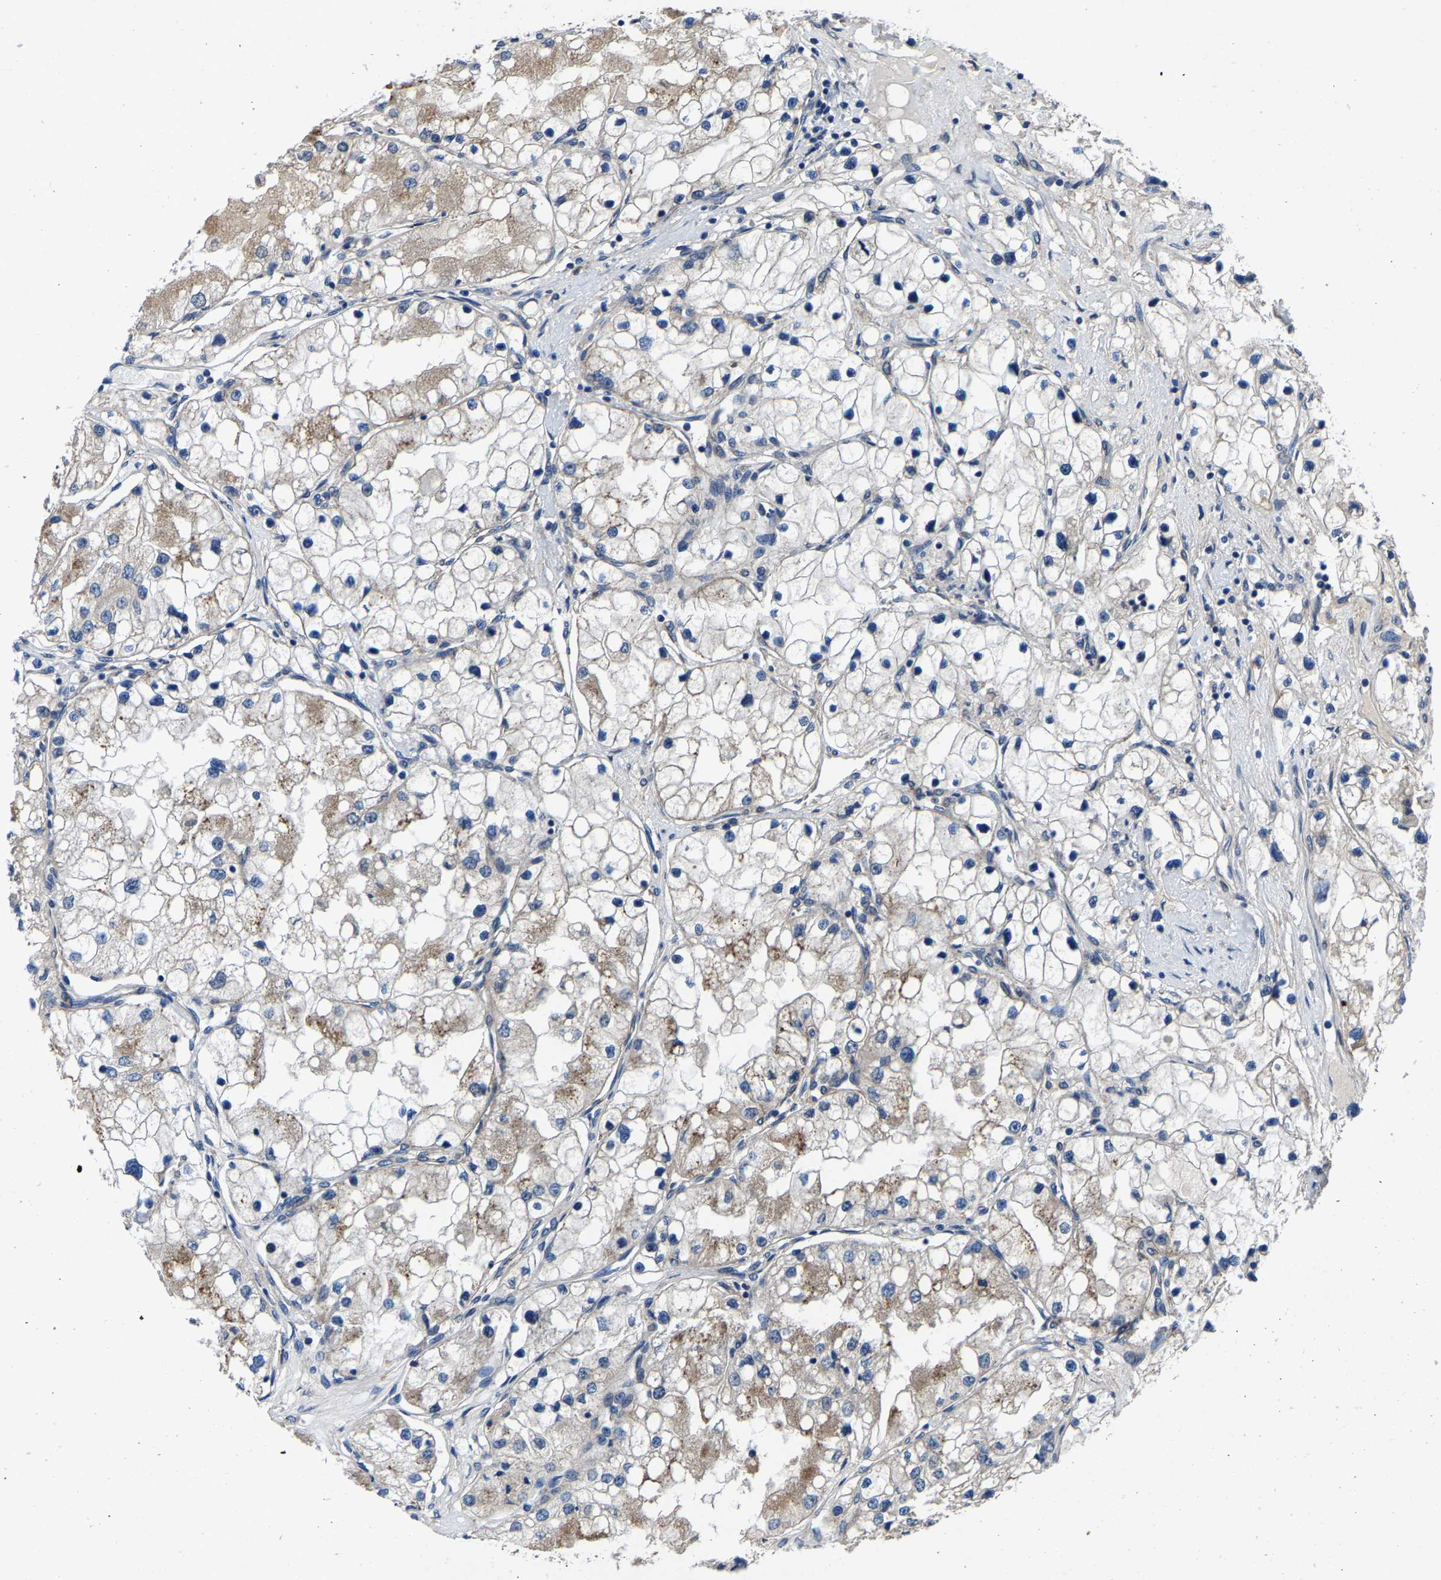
{"staining": {"intensity": "weak", "quantity": "25%-75%", "location": "cytoplasmic/membranous"}, "tissue": "renal cancer", "cell_type": "Tumor cells", "image_type": "cancer", "snomed": [{"axis": "morphology", "description": "Adenocarcinoma, NOS"}, {"axis": "topography", "description": "Kidney"}], "caption": "This is a photomicrograph of IHC staining of renal cancer, which shows weak positivity in the cytoplasmic/membranous of tumor cells.", "gene": "PDP1", "patient": {"sex": "male", "age": 68}}